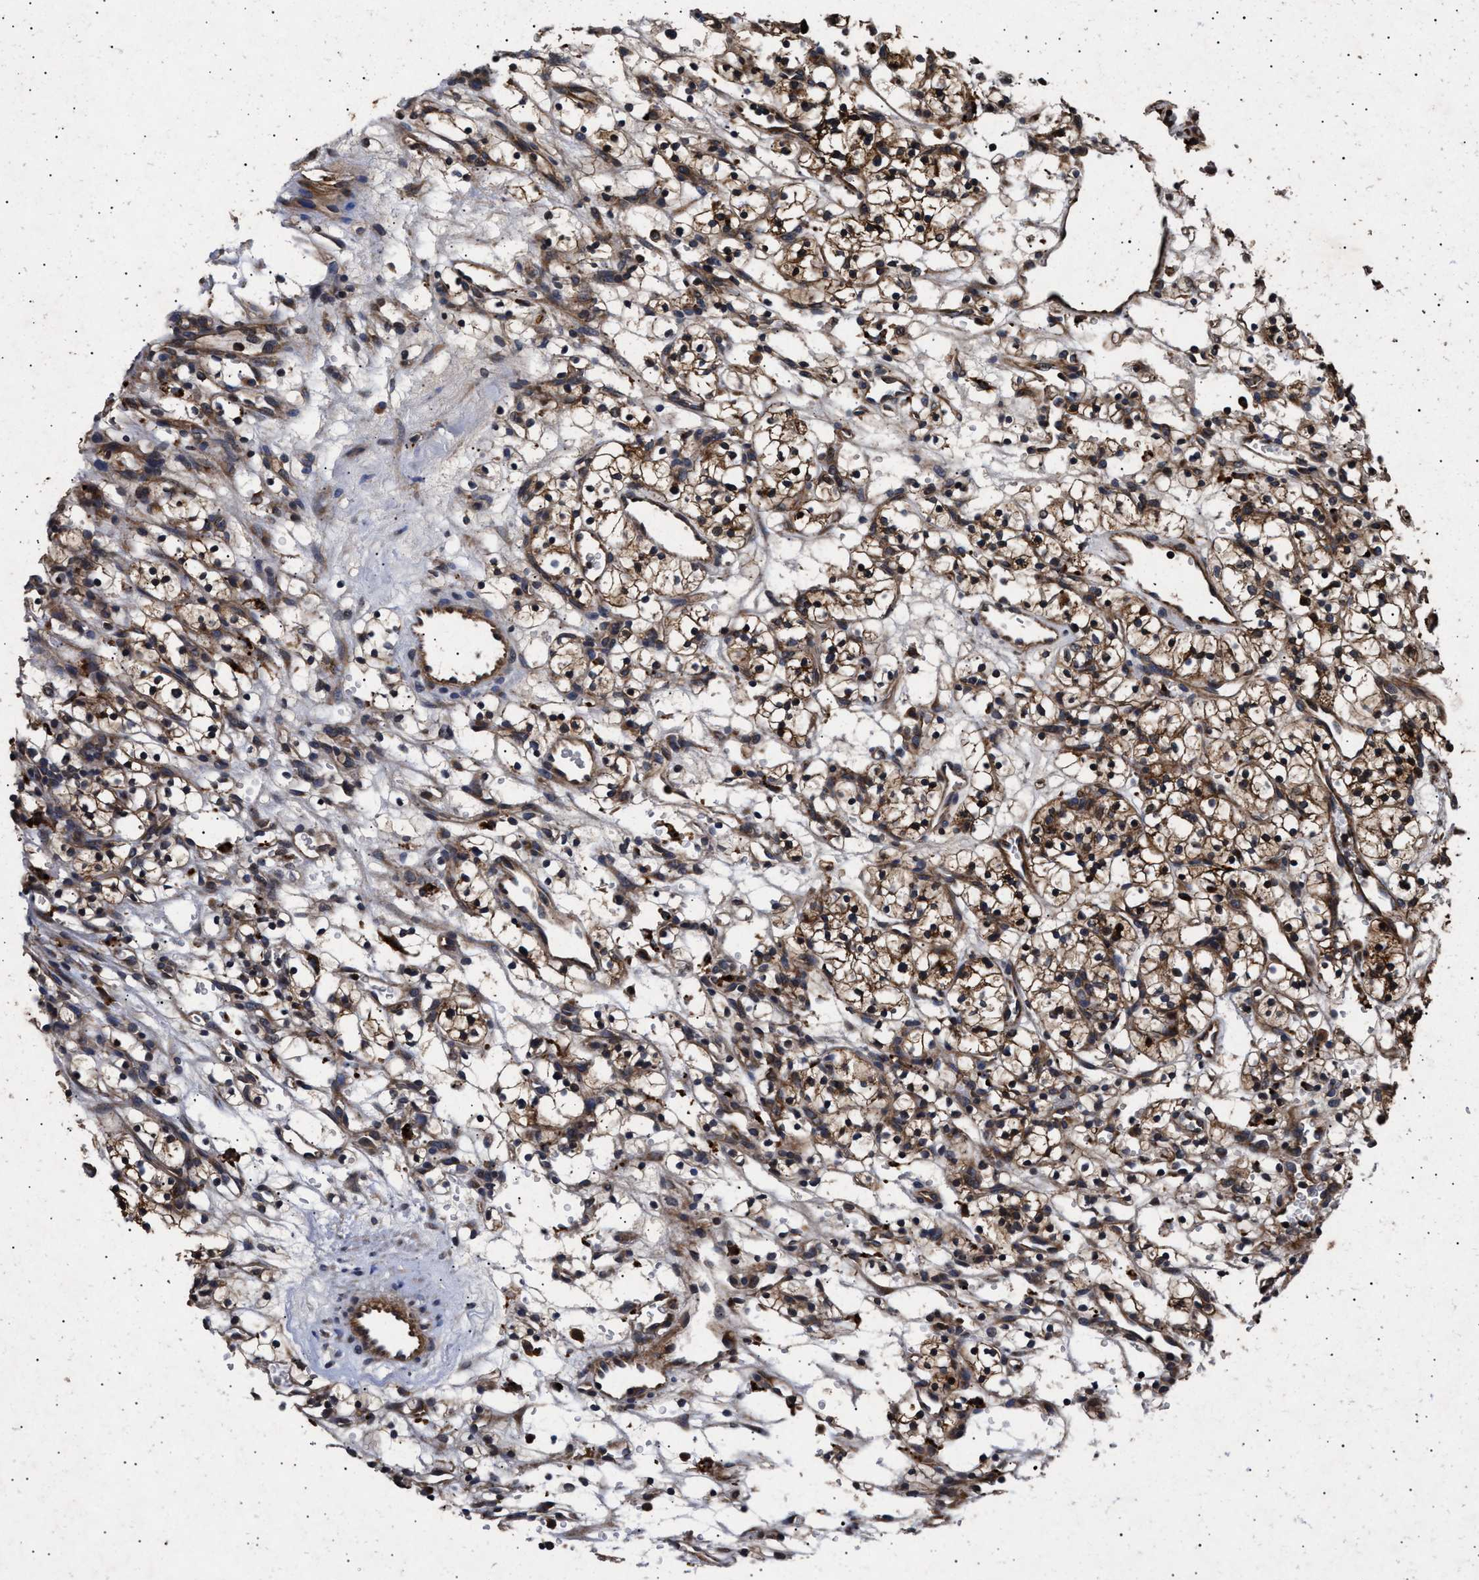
{"staining": {"intensity": "moderate", "quantity": ">75%", "location": "cytoplasmic/membranous"}, "tissue": "renal cancer", "cell_type": "Tumor cells", "image_type": "cancer", "snomed": [{"axis": "morphology", "description": "Adenocarcinoma, NOS"}, {"axis": "topography", "description": "Kidney"}], "caption": "Brown immunohistochemical staining in adenocarcinoma (renal) reveals moderate cytoplasmic/membranous positivity in about >75% of tumor cells. Immunohistochemistry (ihc) stains the protein of interest in brown and the nuclei are stained blue.", "gene": "ITGB5", "patient": {"sex": "female", "age": 57}}